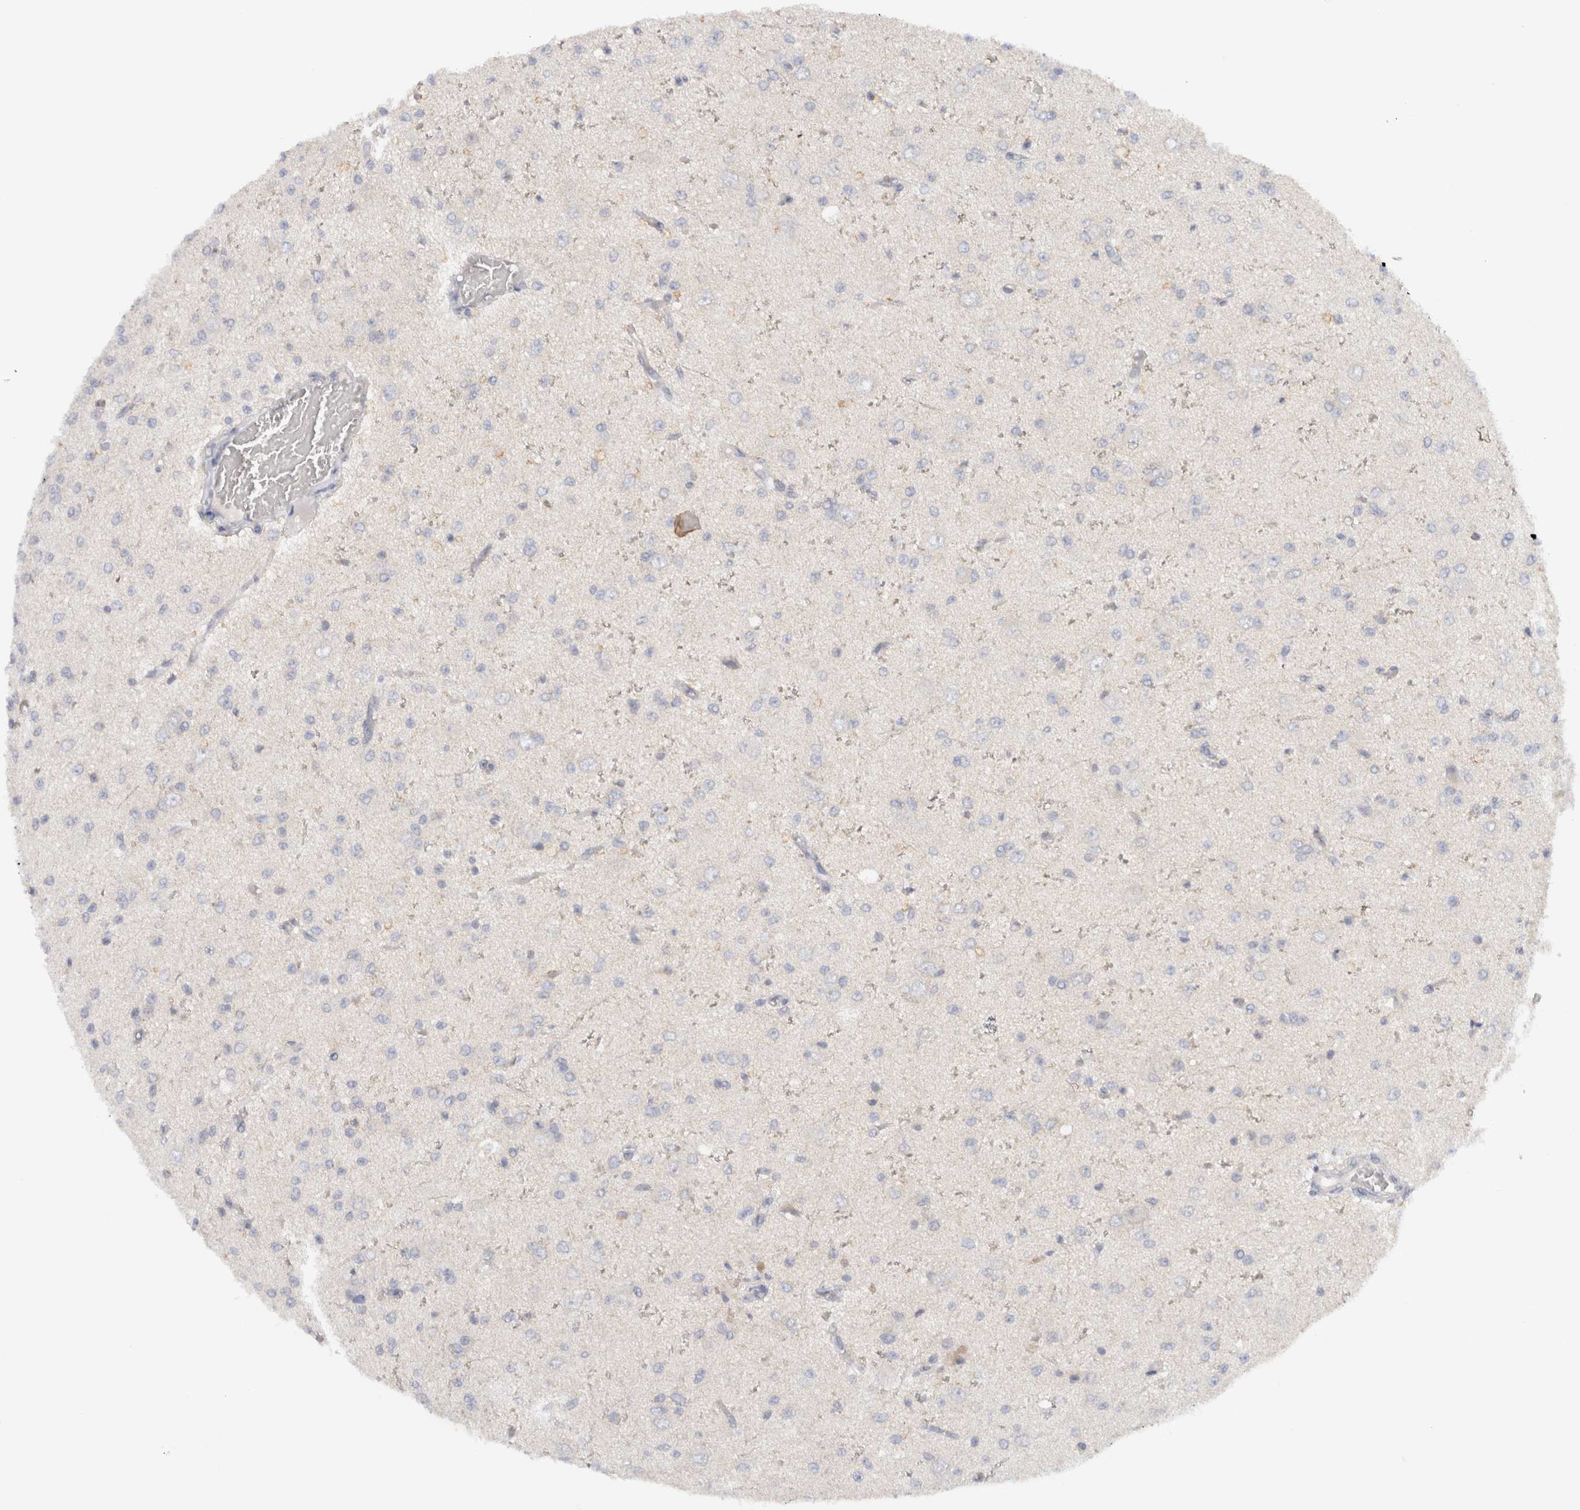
{"staining": {"intensity": "negative", "quantity": "none", "location": "none"}, "tissue": "glioma", "cell_type": "Tumor cells", "image_type": "cancer", "snomed": [{"axis": "morphology", "description": "Glioma, malignant, High grade"}, {"axis": "topography", "description": "pancreas cauda"}], "caption": "Immunohistochemical staining of human malignant high-grade glioma exhibits no significant positivity in tumor cells.", "gene": "CHRM4", "patient": {"sex": "male", "age": 60}}